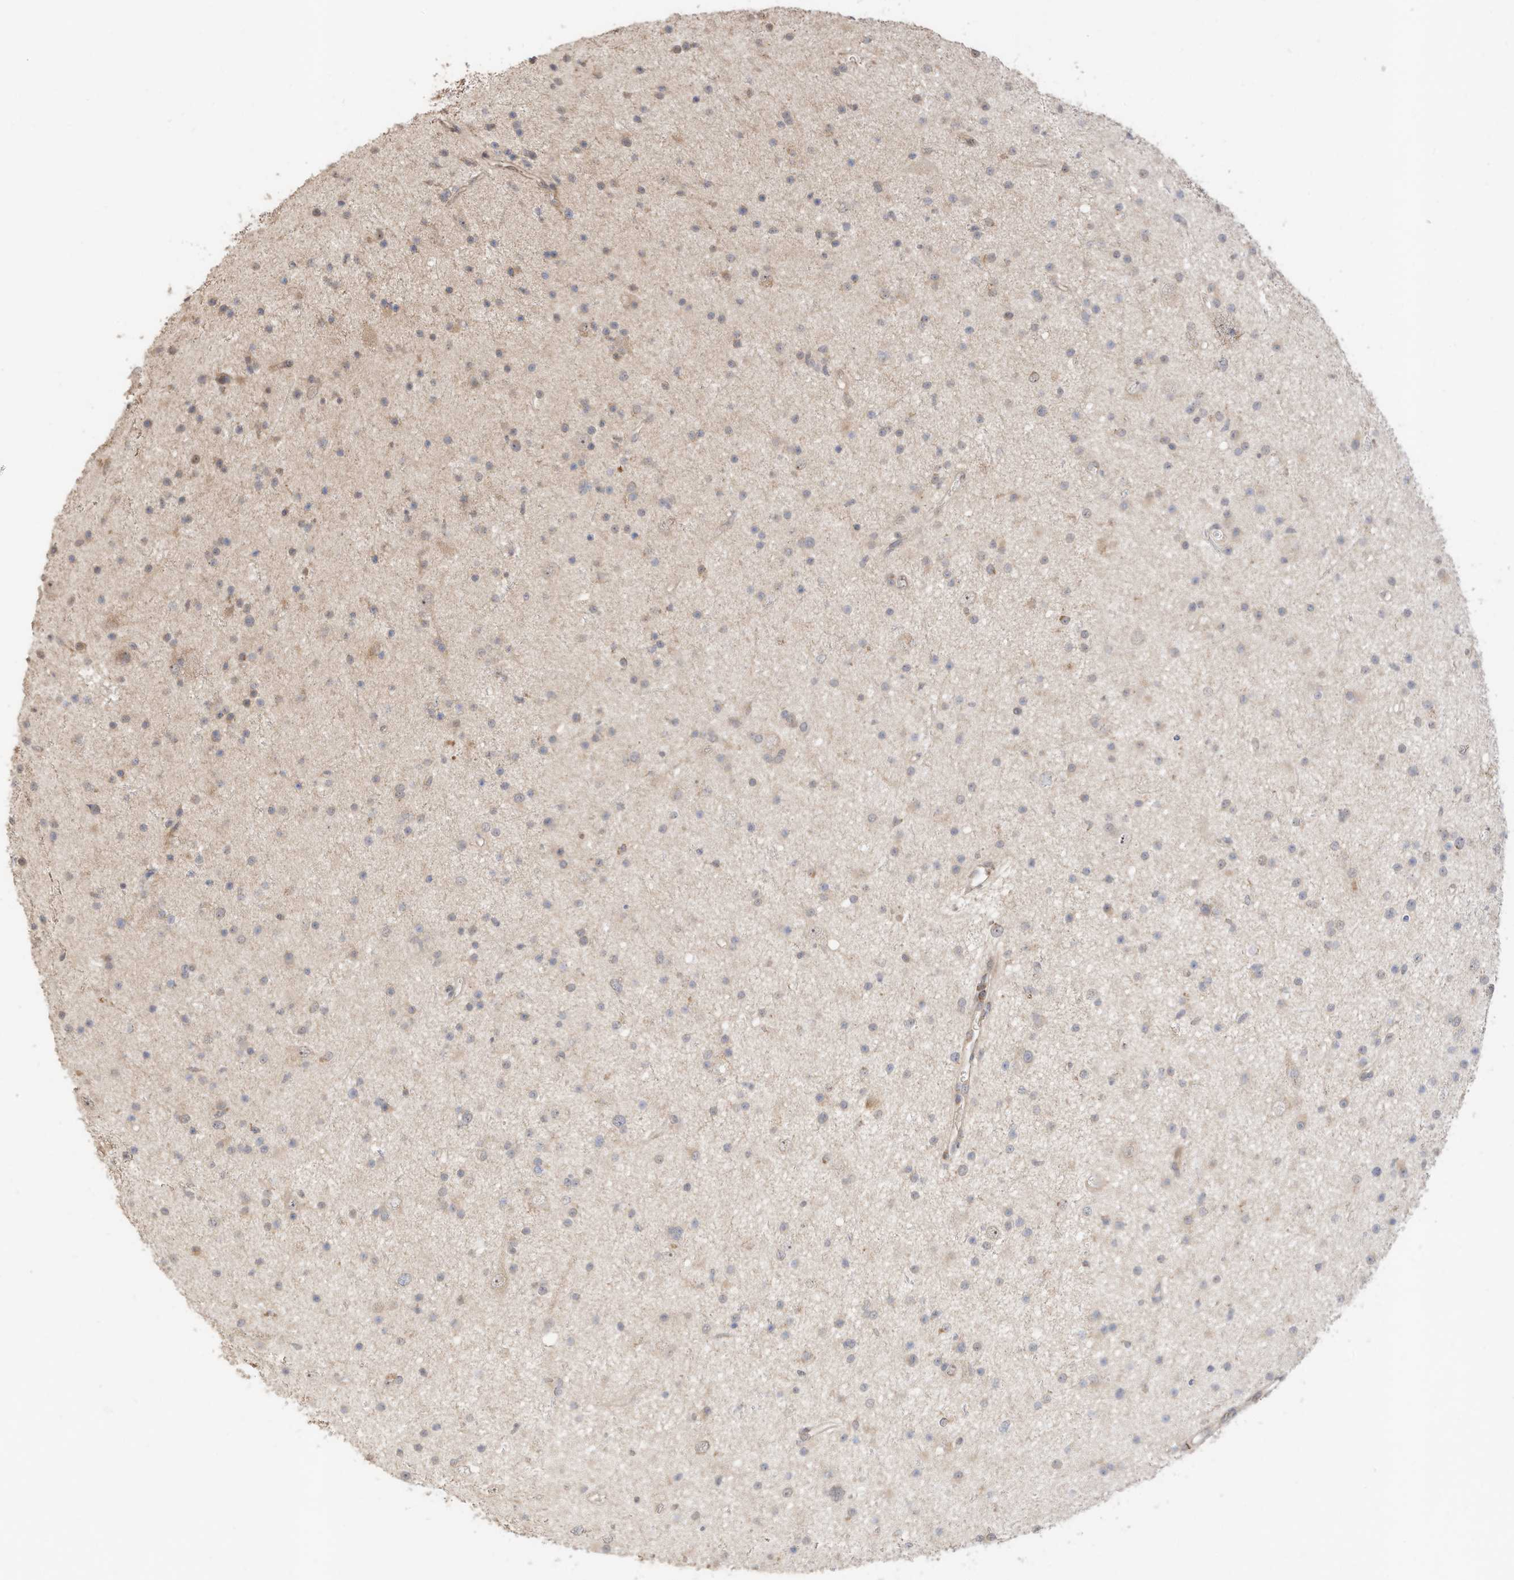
{"staining": {"intensity": "weak", "quantity": "<25%", "location": "cytoplasmic/membranous"}, "tissue": "glioma", "cell_type": "Tumor cells", "image_type": "cancer", "snomed": [{"axis": "morphology", "description": "Glioma, malignant, Low grade"}, {"axis": "topography", "description": "Cerebral cortex"}], "caption": "The micrograph exhibits no staining of tumor cells in malignant low-grade glioma. (DAB immunohistochemistry with hematoxylin counter stain).", "gene": "CAGE1", "patient": {"sex": "female", "age": 39}}